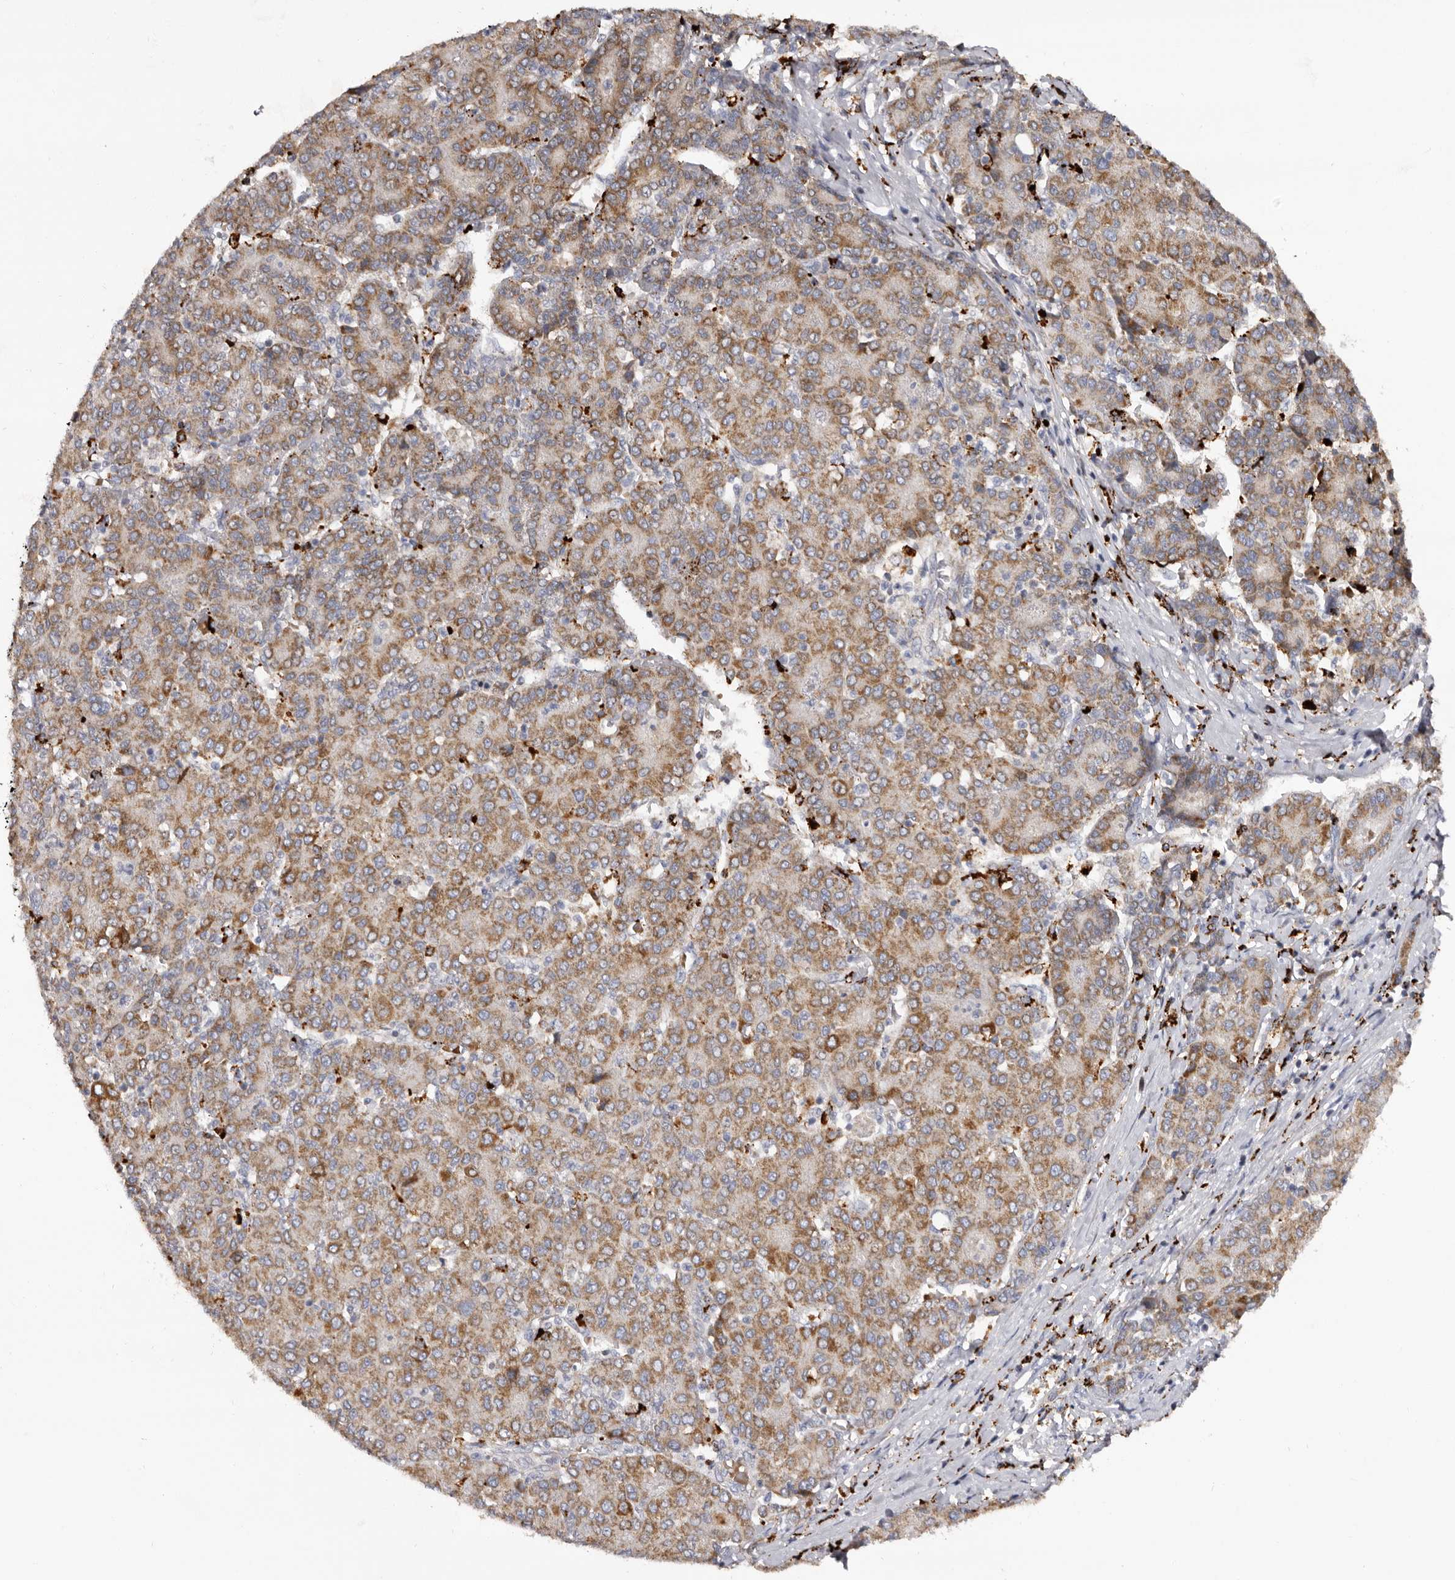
{"staining": {"intensity": "moderate", "quantity": ">75%", "location": "cytoplasmic/membranous"}, "tissue": "liver cancer", "cell_type": "Tumor cells", "image_type": "cancer", "snomed": [{"axis": "morphology", "description": "Carcinoma, Hepatocellular, NOS"}, {"axis": "topography", "description": "Liver"}], "caption": "The photomicrograph exhibits a brown stain indicating the presence of a protein in the cytoplasmic/membranous of tumor cells in liver cancer.", "gene": "MECR", "patient": {"sex": "male", "age": 65}}